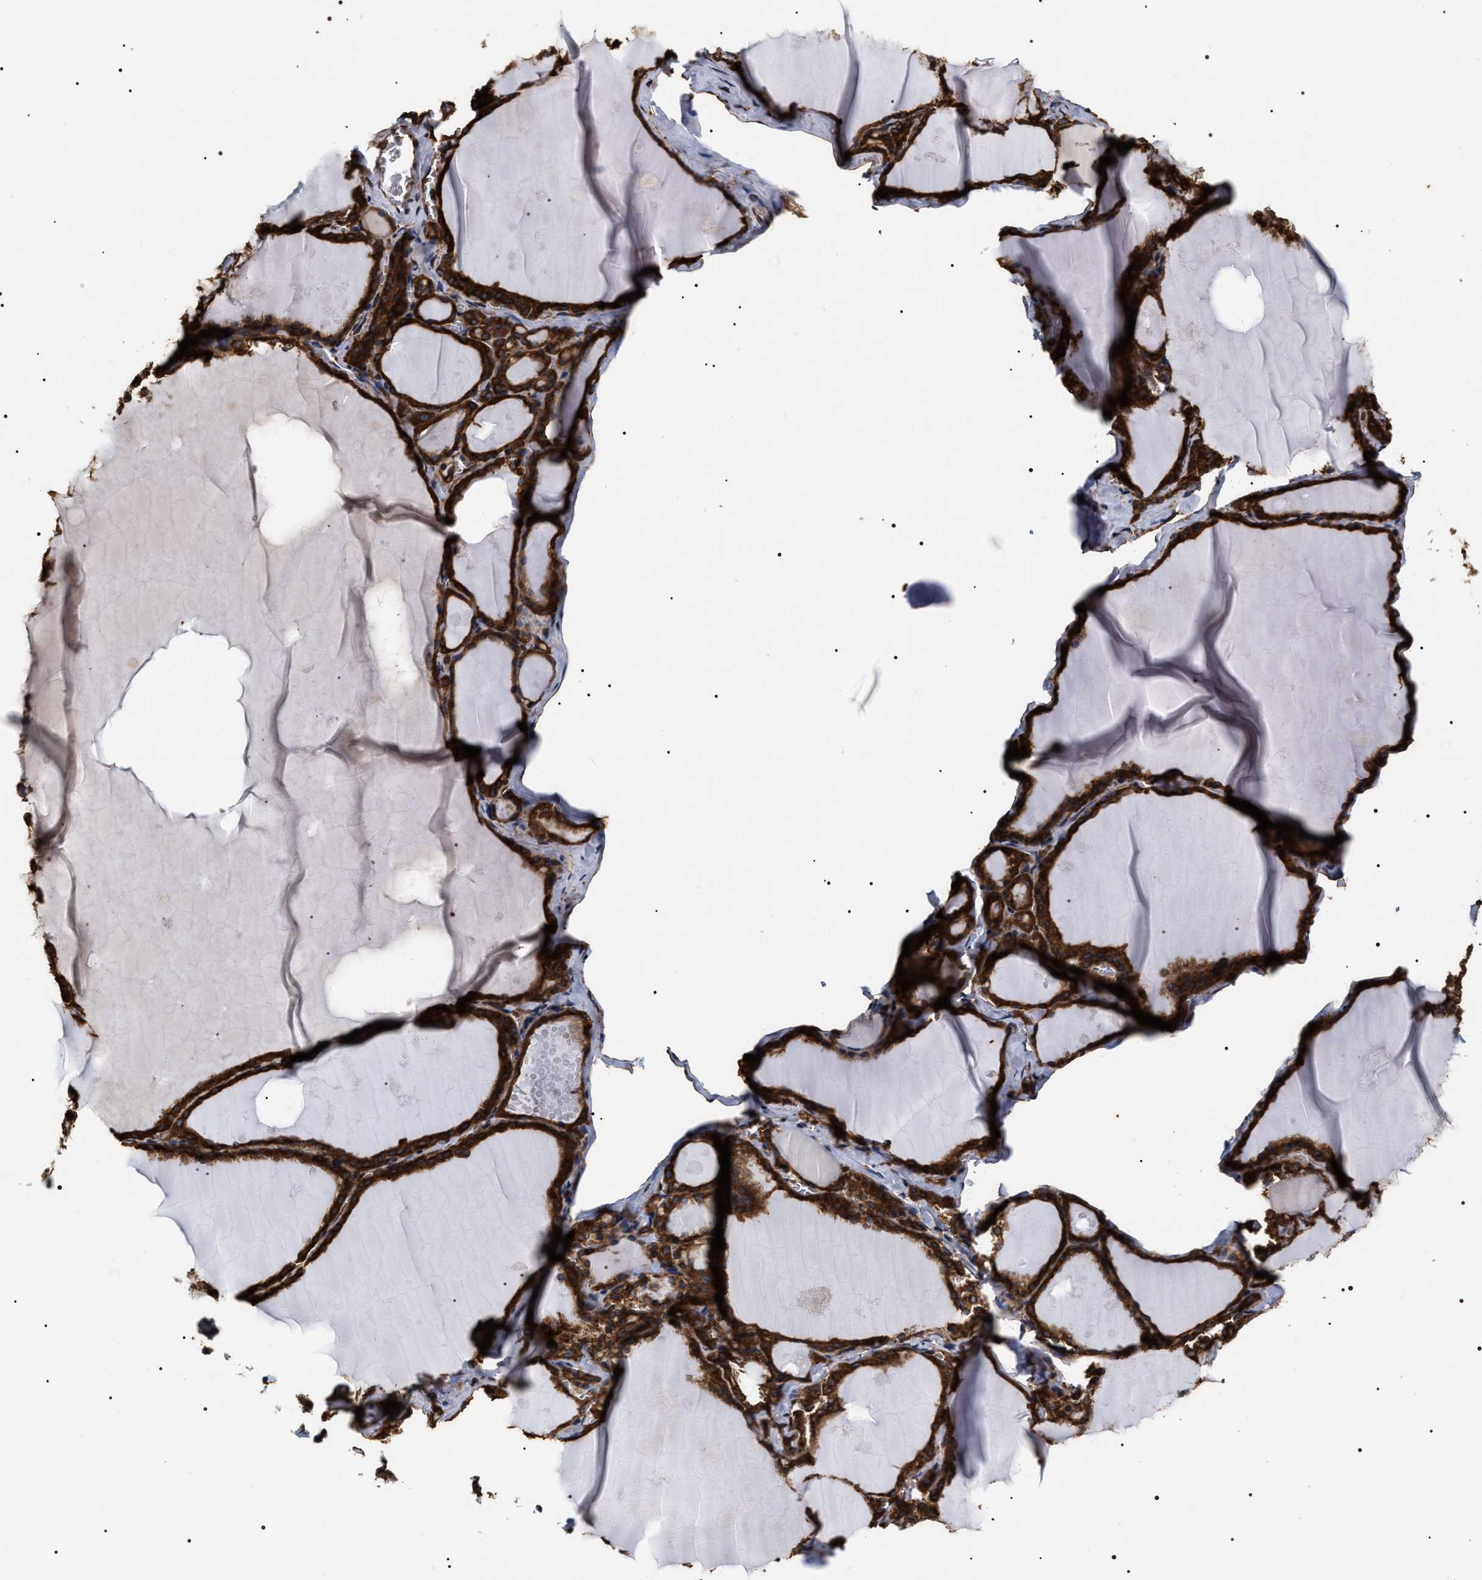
{"staining": {"intensity": "strong", "quantity": ">75%", "location": "cytoplasmic/membranous"}, "tissue": "thyroid gland", "cell_type": "Glandular cells", "image_type": "normal", "snomed": [{"axis": "morphology", "description": "Normal tissue, NOS"}, {"axis": "topography", "description": "Thyroid gland"}], "caption": "Brown immunohistochemical staining in unremarkable human thyroid gland demonstrates strong cytoplasmic/membranous expression in approximately >75% of glandular cells. The staining was performed using DAB (3,3'-diaminobenzidine), with brown indicating positive protein expression. Nuclei are stained blue with hematoxylin.", "gene": "SERBP1", "patient": {"sex": "male", "age": 56}}